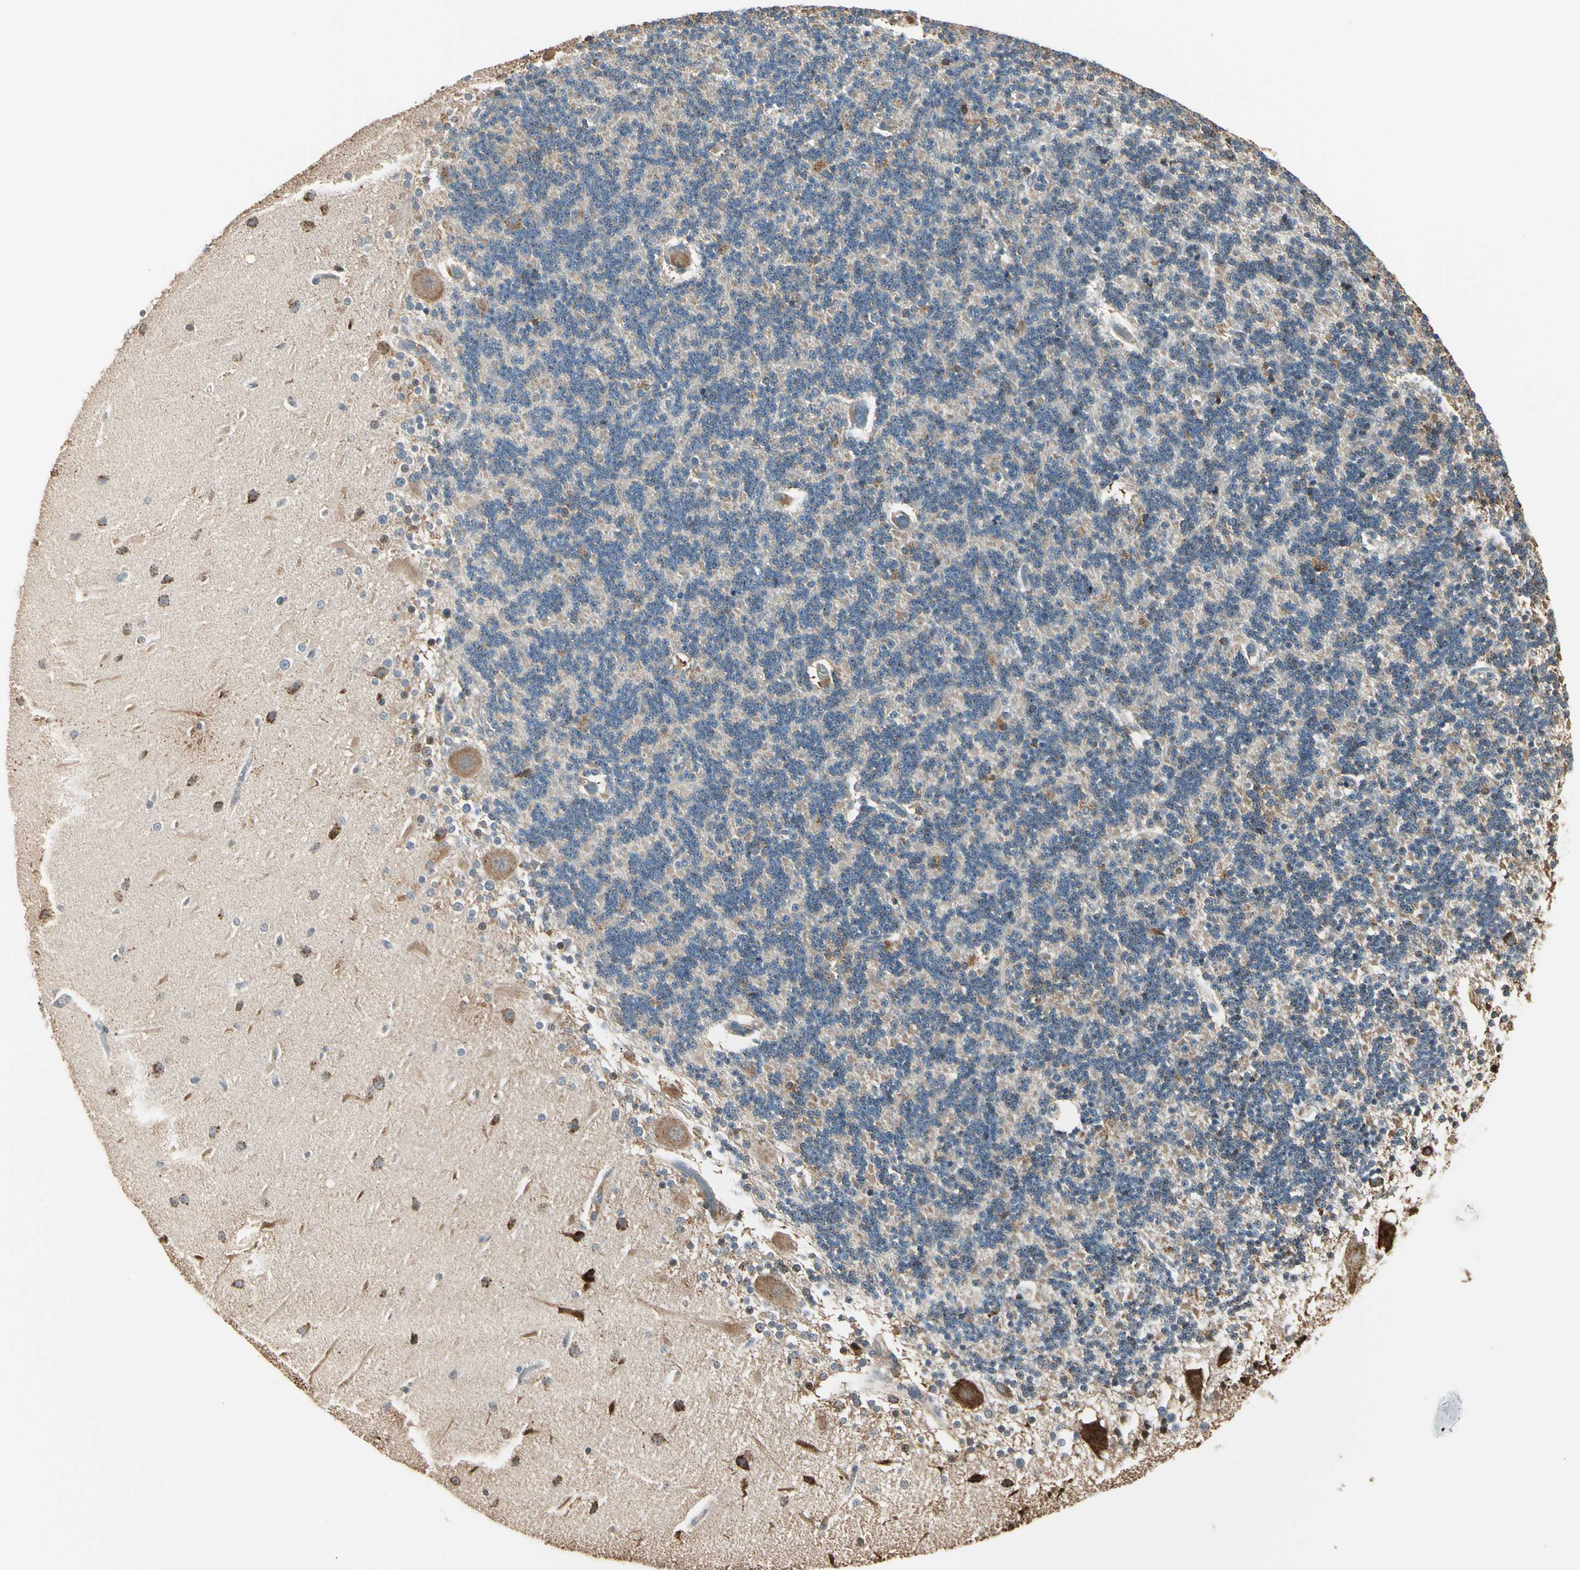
{"staining": {"intensity": "moderate", "quantity": "<25%", "location": "cytoplasmic/membranous"}, "tissue": "cerebellum", "cell_type": "Cells in granular layer", "image_type": "normal", "snomed": [{"axis": "morphology", "description": "Normal tissue, NOS"}, {"axis": "topography", "description": "Cerebellum"}], "caption": "Immunohistochemical staining of benign cerebellum demonstrates moderate cytoplasmic/membranous protein positivity in approximately <25% of cells in granular layer.", "gene": "IP6K2", "patient": {"sex": "female", "age": 54}}